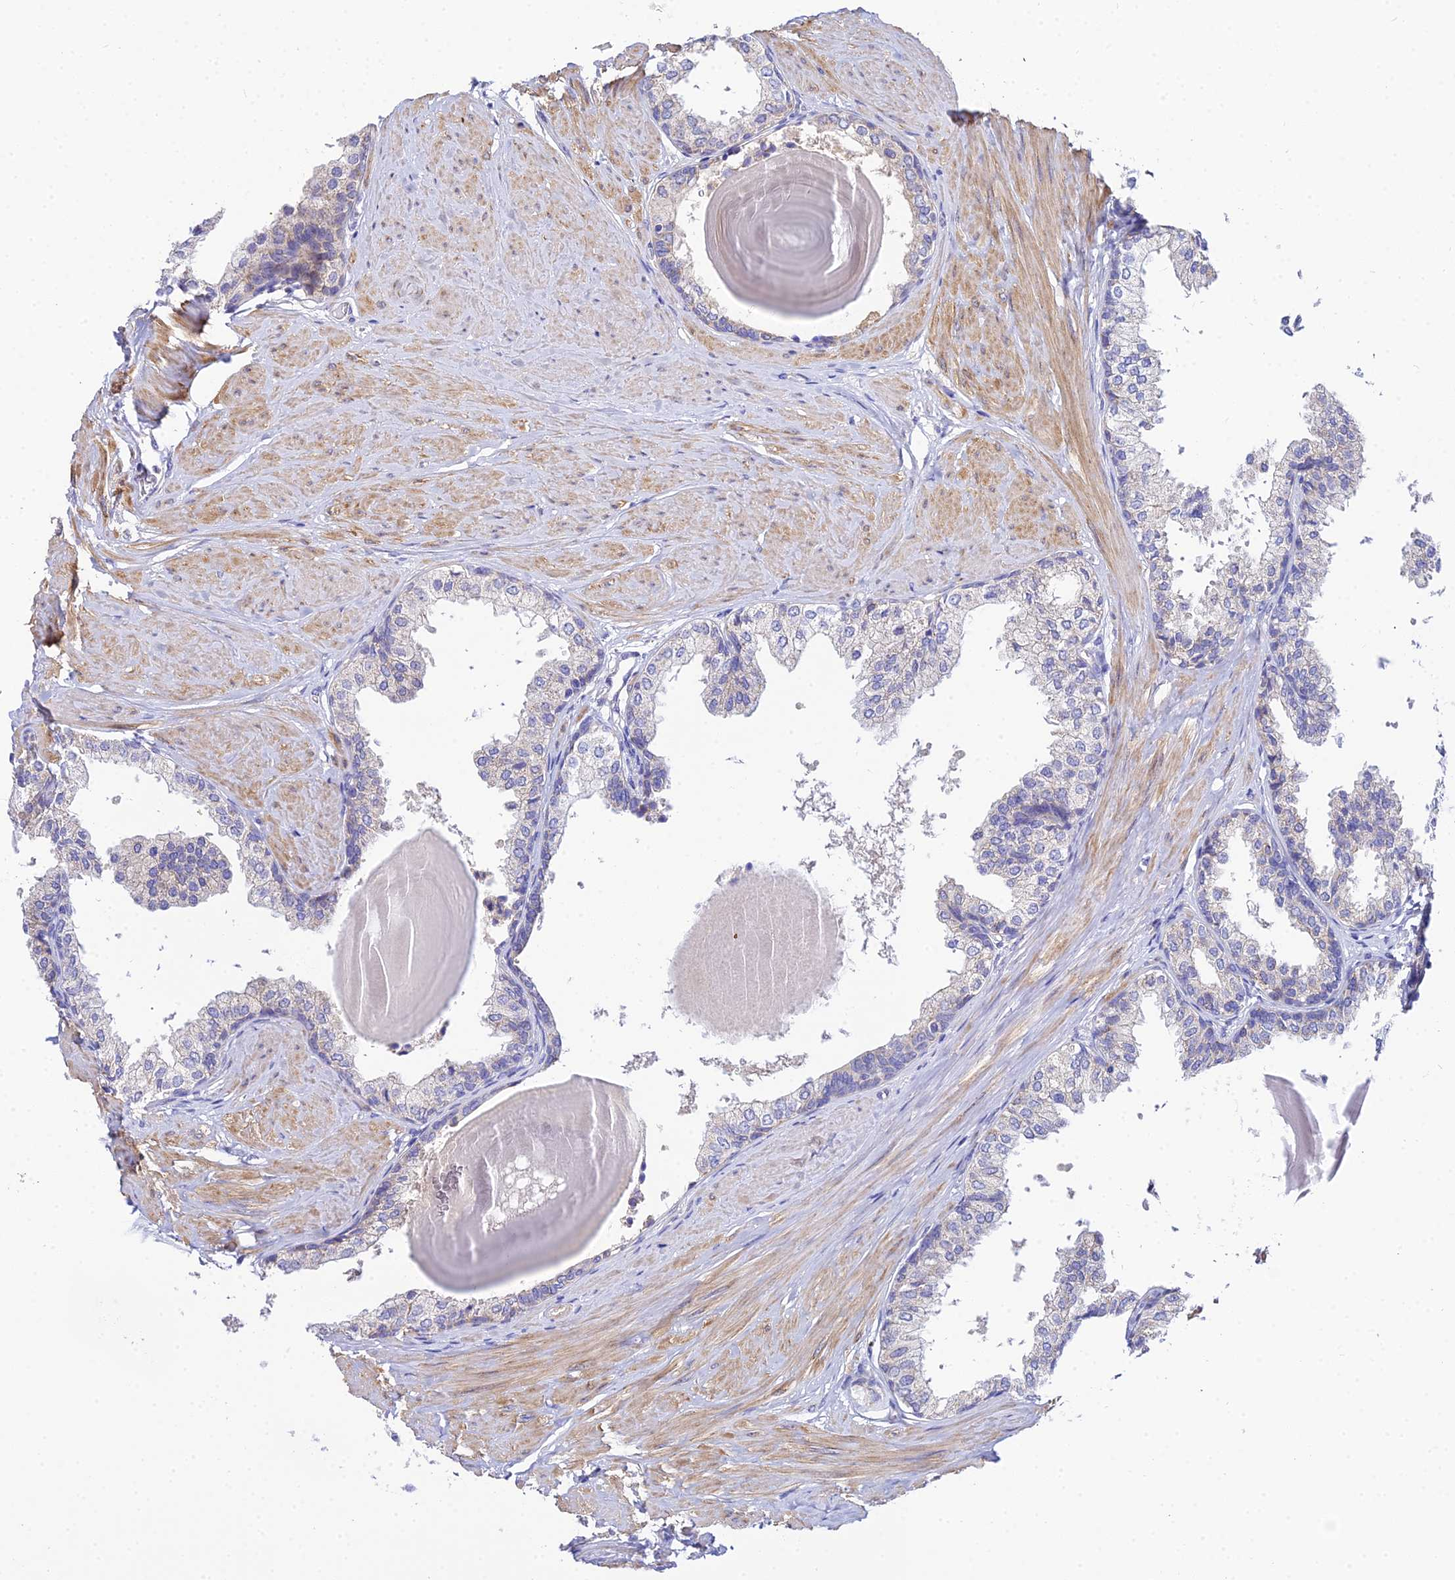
{"staining": {"intensity": "weak", "quantity": "25%-75%", "location": "cytoplasmic/membranous"}, "tissue": "prostate", "cell_type": "Glandular cells", "image_type": "normal", "snomed": [{"axis": "morphology", "description": "Normal tissue, NOS"}, {"axis": "topography", "description": "Prostate"}], "caption": "High-magnification brightfield microscopy of normal prostate stained with DAB (brown) and counterstained with hematoxylin (blue). glandular cells exhibit weak cytoplasmic/membranous staining is appreciated in about25%-75% of cells. (Stains: DAB in brown, nuclei in blue, Microscopy: brightfield microscopy at high magnification).", "gene": "ACOT1", "patient": {"sex": "male", "age": 48}}